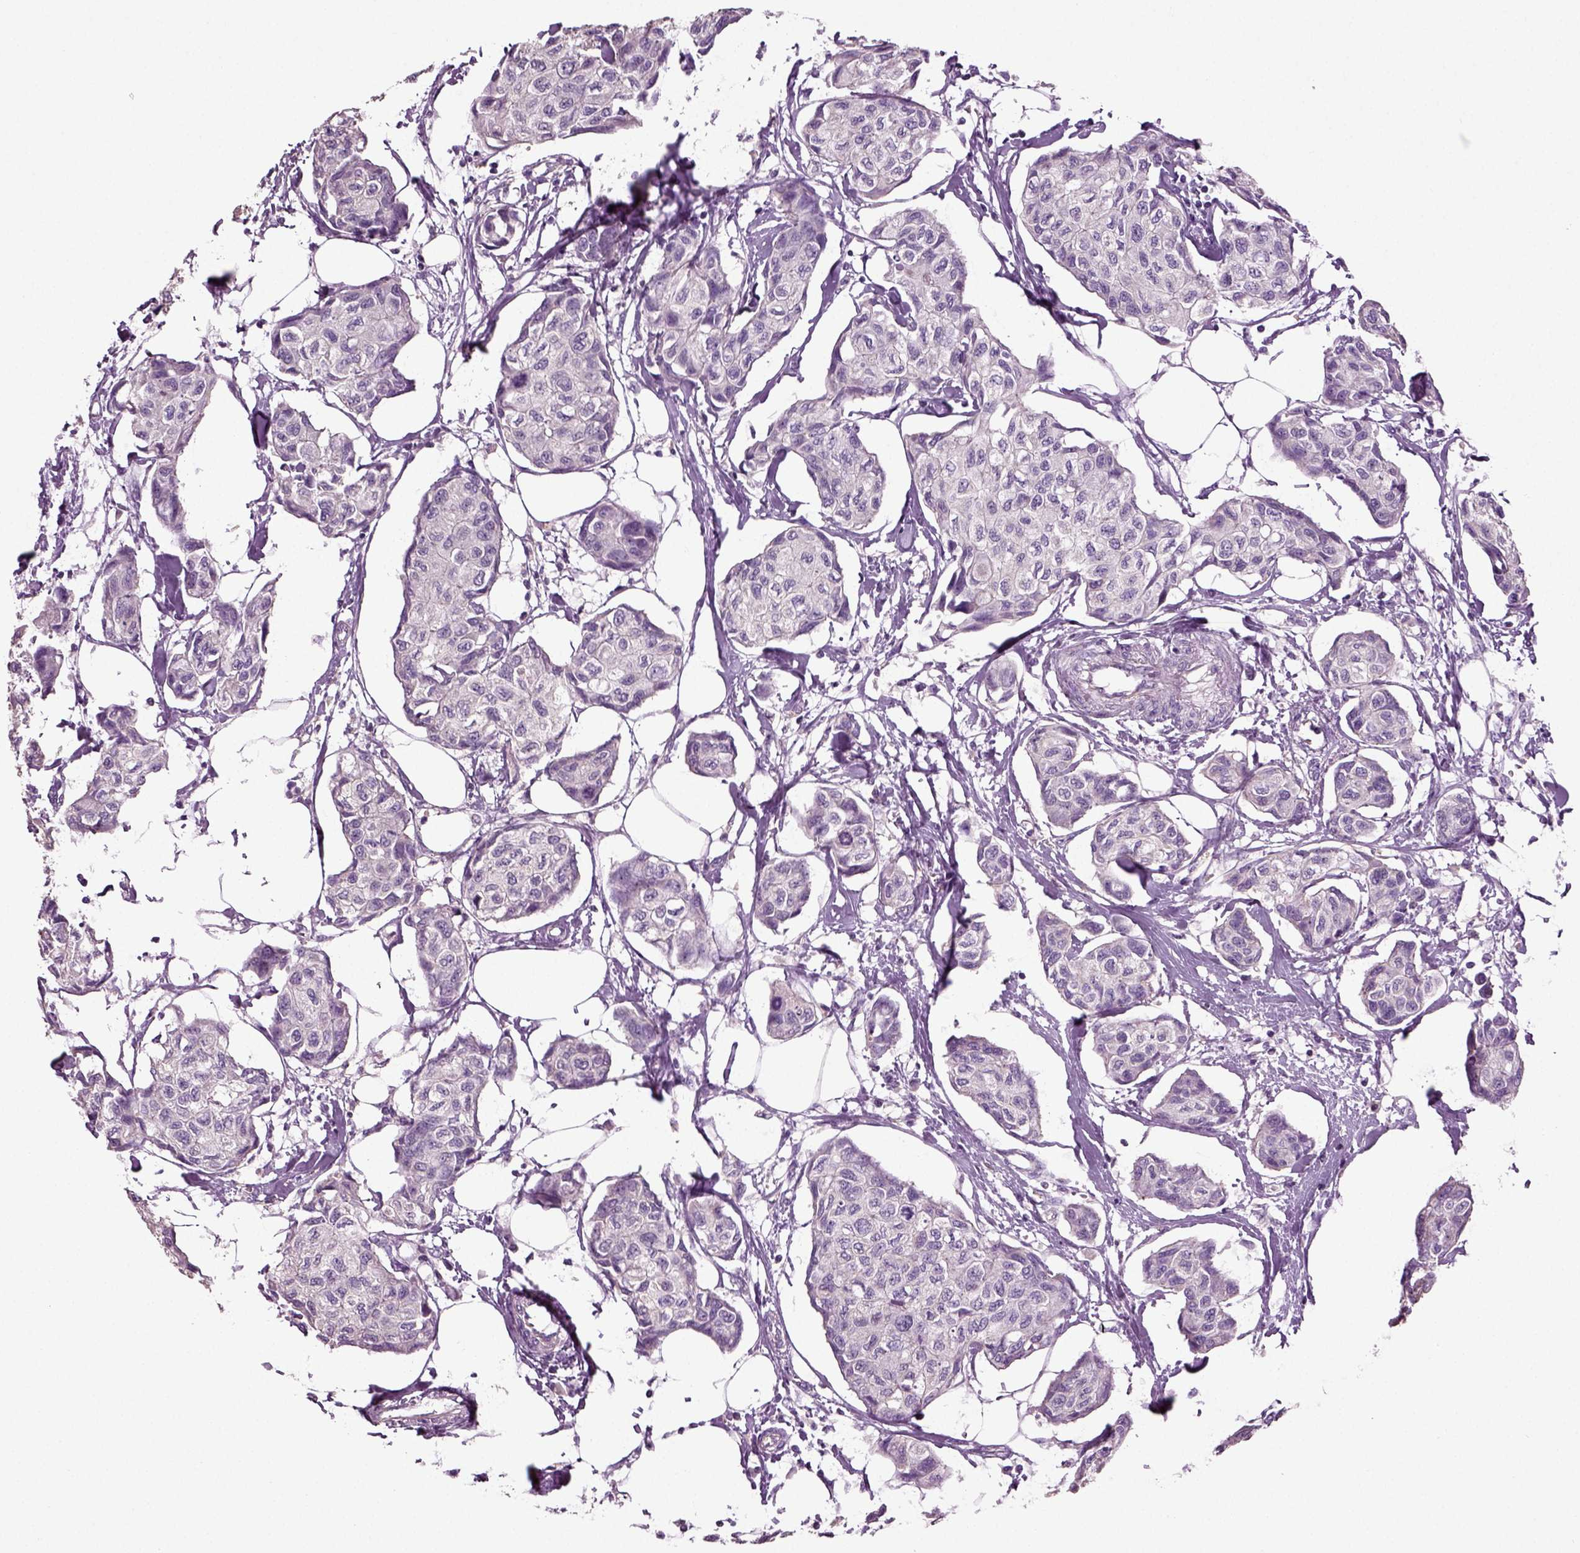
{"staining": {"intensity": "negative", "quantity": "none", "location": "none"}, "tissue": "breast cancer", "cell_type": "Tumor cells", "image_type": "cancer", "snomed": [{"axis": "morphology", "description": "Duct carcinoma"}, {"axis": "topography", "description": "Breast"}], "caption": "Micrograph shows no protein positivity in tumor cells of breast cancer (infiltrating ductal carcinoma) tissue.", "gene": "DEFB118", "patient": {"sex": "female", "age": 80}}